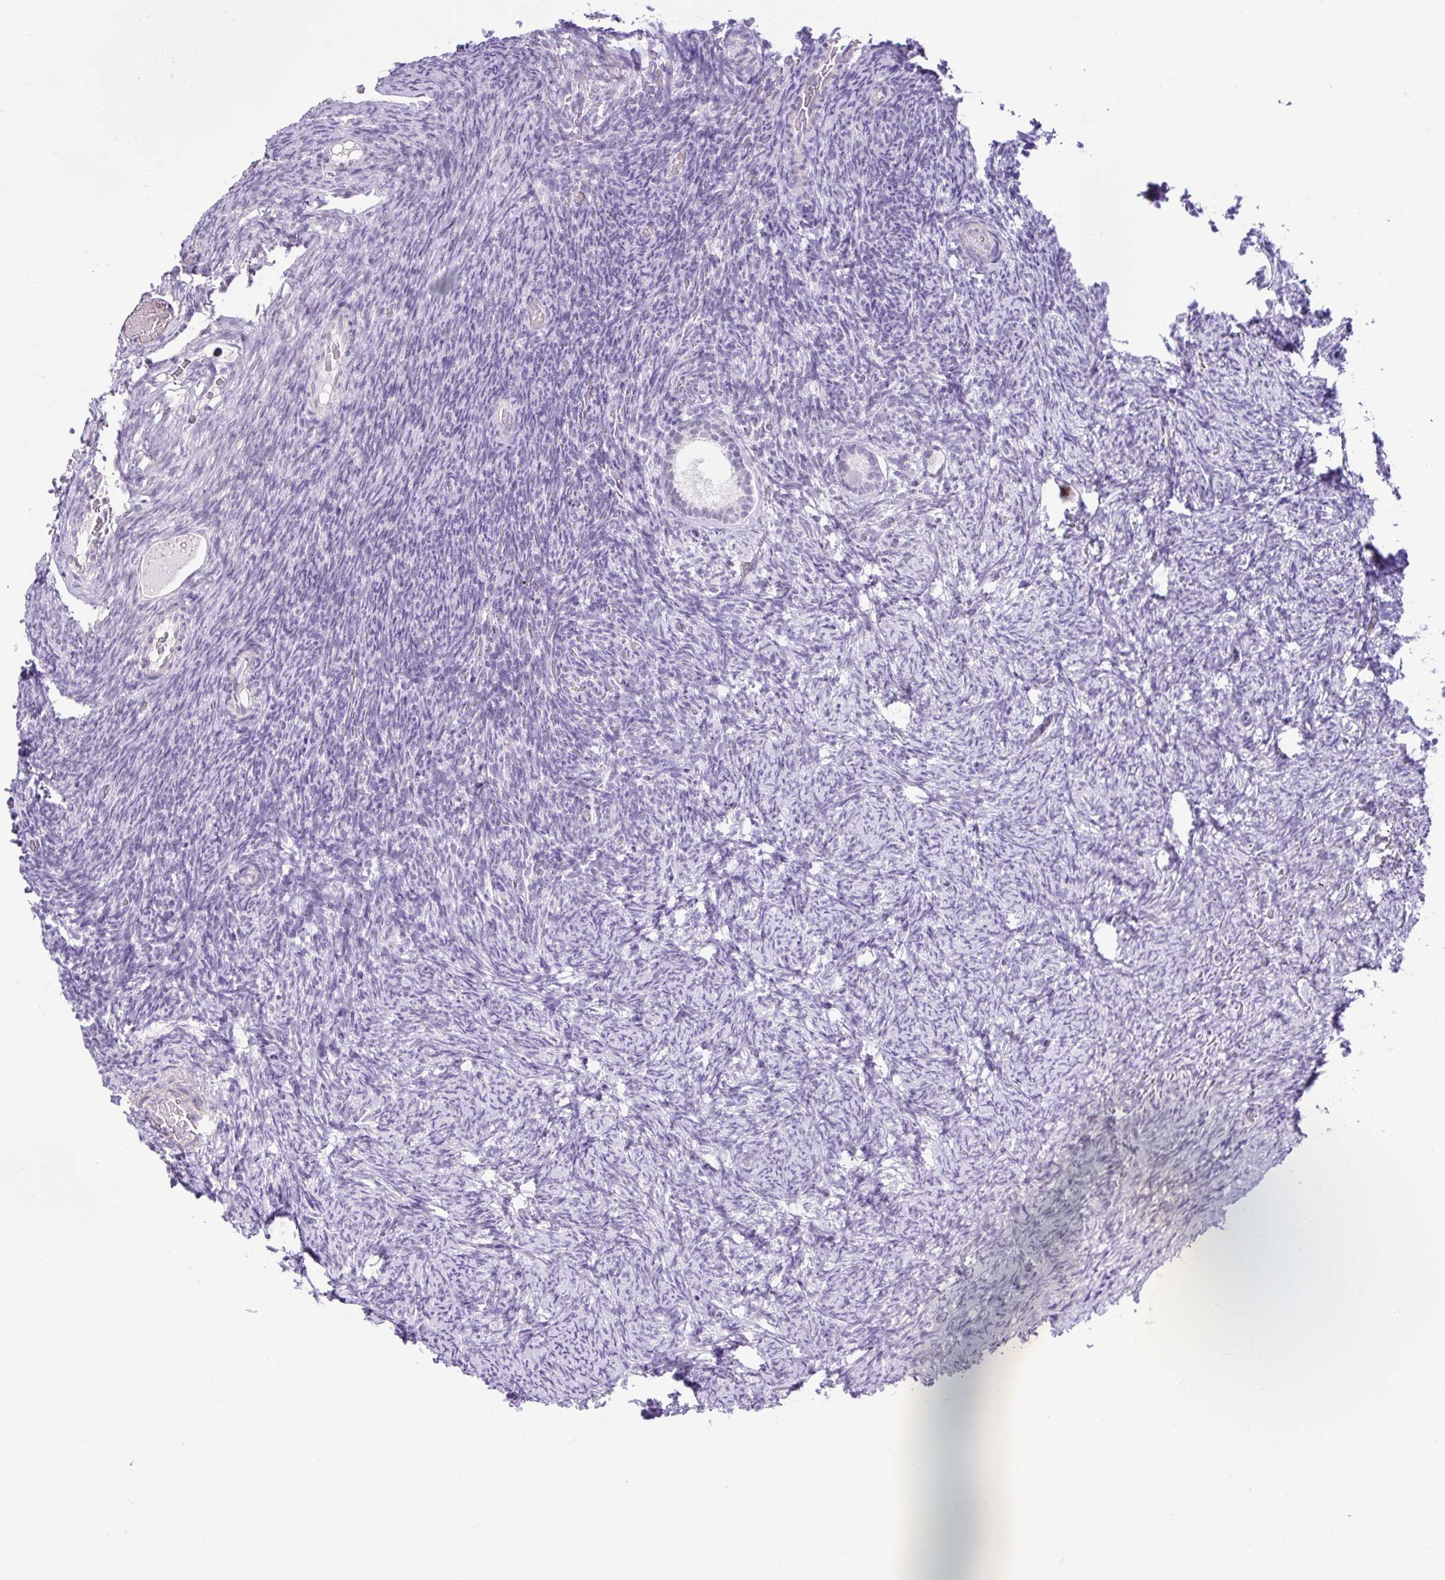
{"staining": {"intensity": "weak", "quantity": "<25%", "location": "cytoplasmic/membranous"}, "tissue": "ovary", "cell_type": "Follicle cells", "image_type": "normal", "snomed": [{"axis": "morphology", "description": "Normal tissue, NOS"}, {"axis": "topography", "description": "Ovary"}], "caption": "Immunohistochemistry of normal human ovary exhibits no expression in follicle cells.", "gene": "DCAF17", "patient": {"sex": "female", "age": 34}}